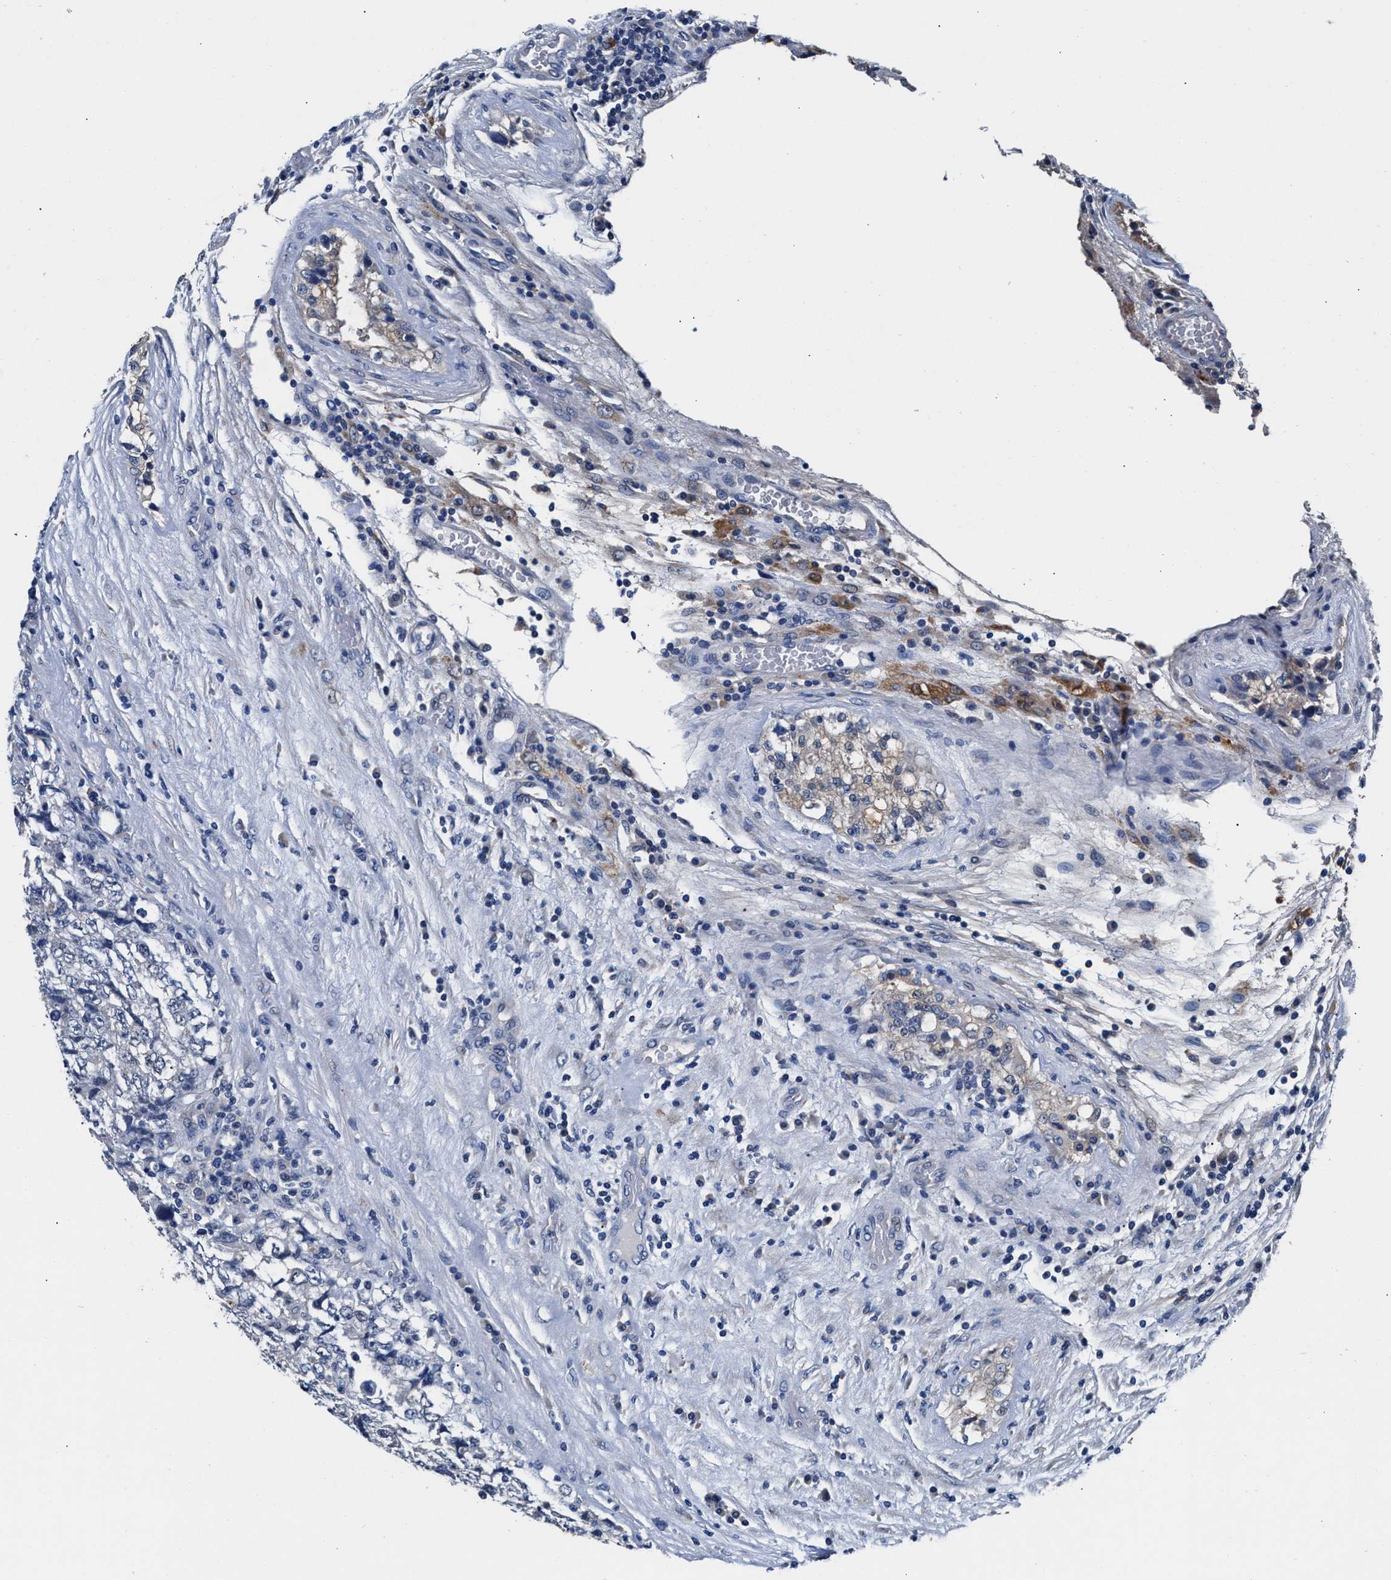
{"staining": {"intensity": "negative", "quantity": "none", "location": "none"}, "tissue": "testis cancer", "cell_type": "Tumor cells", "image_type": "cancer", "snomed": [{"axis": "morphology", "description": "Carcinoma, Embryonal, NOS"}, {"axis": "topography", "description": "Testis"}], "caption": "The IHC image has no significant staining in tumor cells of testis cancer (embryonal carcinoma) tissue.", "gene": "GSTM1", "patient": {"sex": "male", "age": 36}}